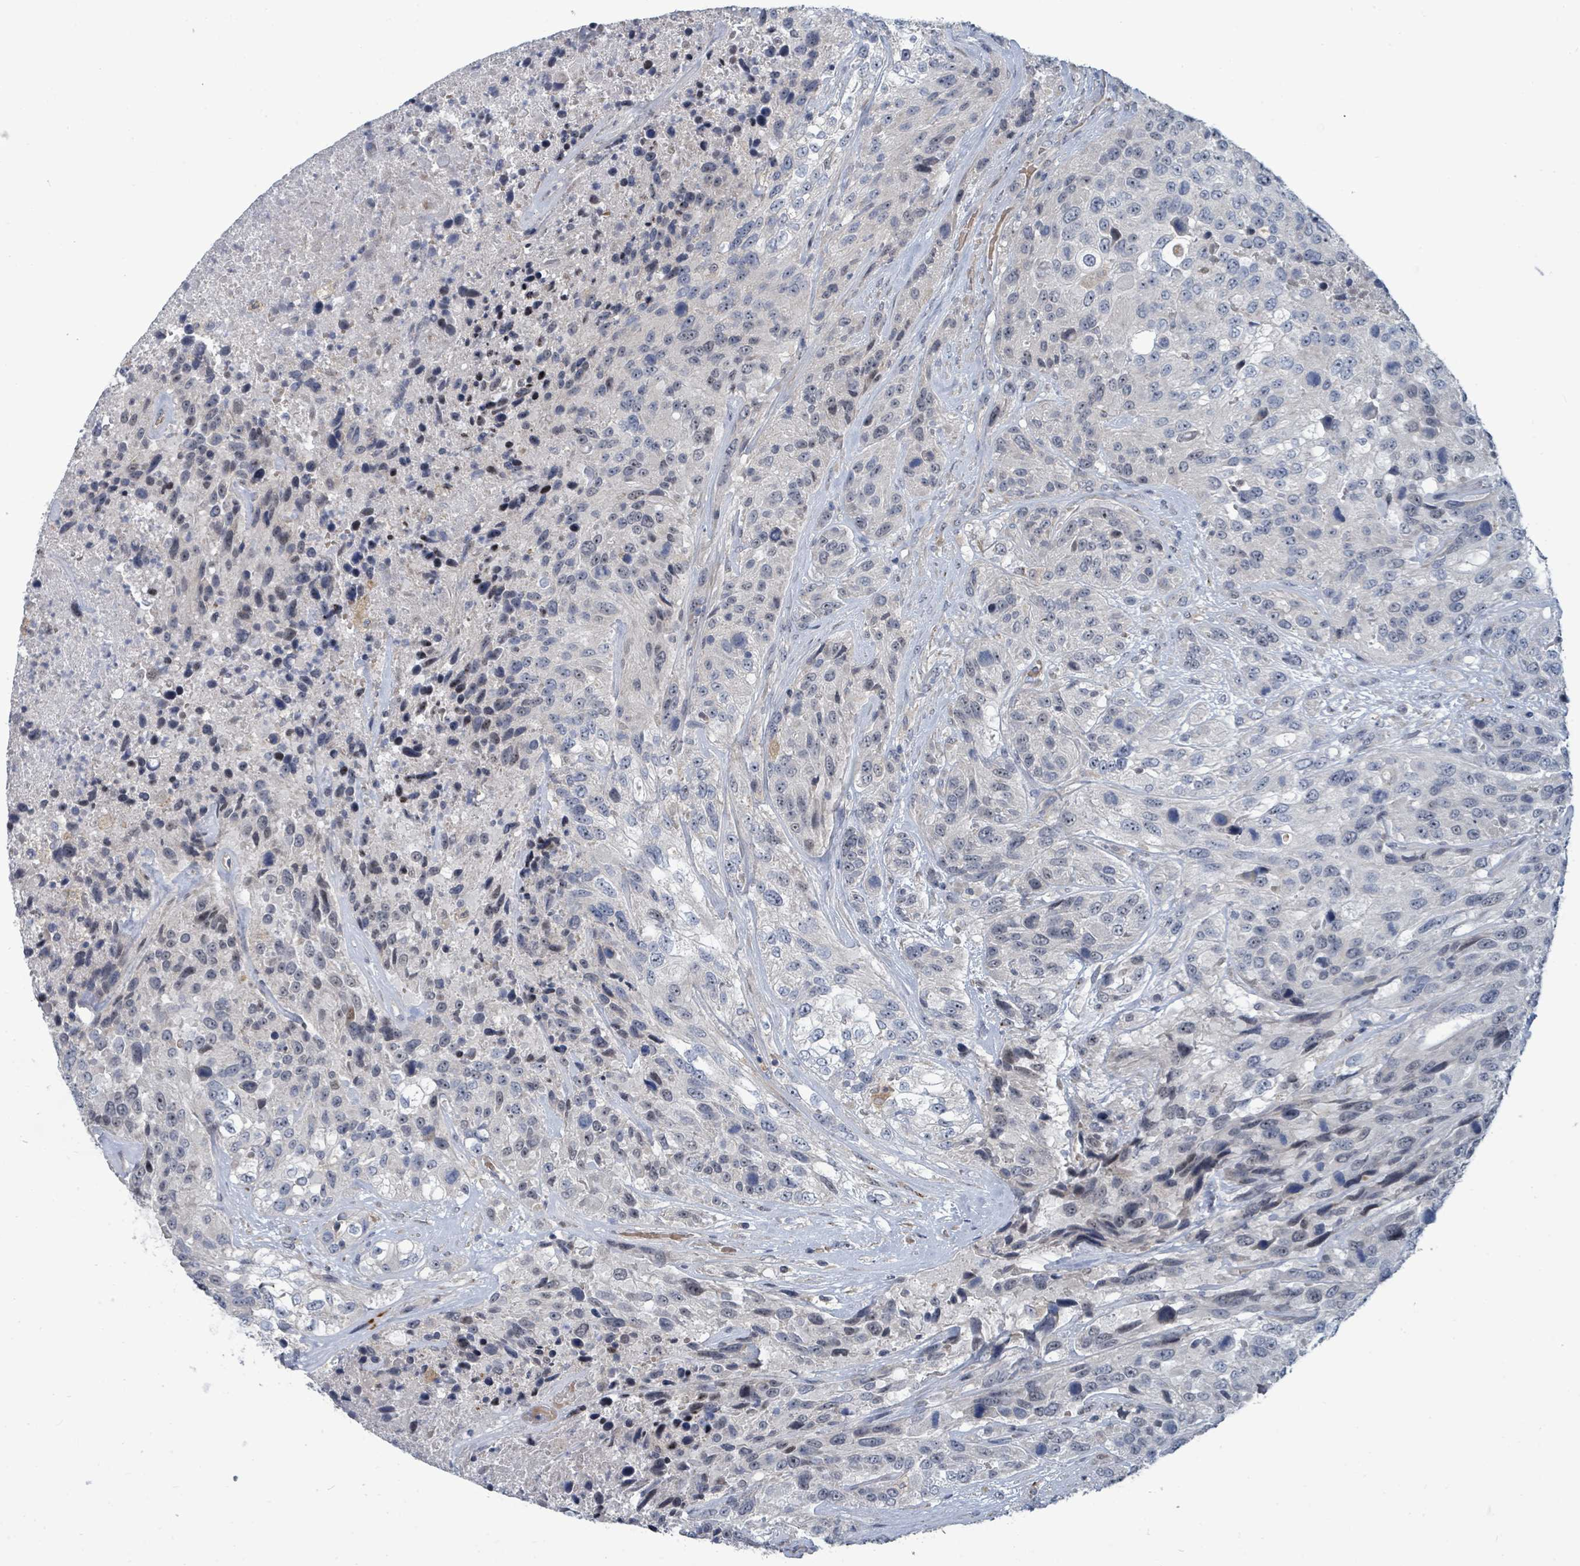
{"staining": {"intensity": "moderate", "quantity": "<25%", "location": "nuclear"}, "tissue": "urothelial cancer", "cell_type": "Tumor cells", "image_type": "cancer", "snomed": [{"axis": "morphology", "description": "Urothelial carcinoma, High grade"}, {"axis": "topography", "description": "Urinary bladder"}], "caption": "Human urothelial cancer stained for a protein (brown) shows moderate nuclear positive positivity in about <25% of tumor cells.", "gene": "TRDMT1", "patient": {"sex": "female", "age": 70}}